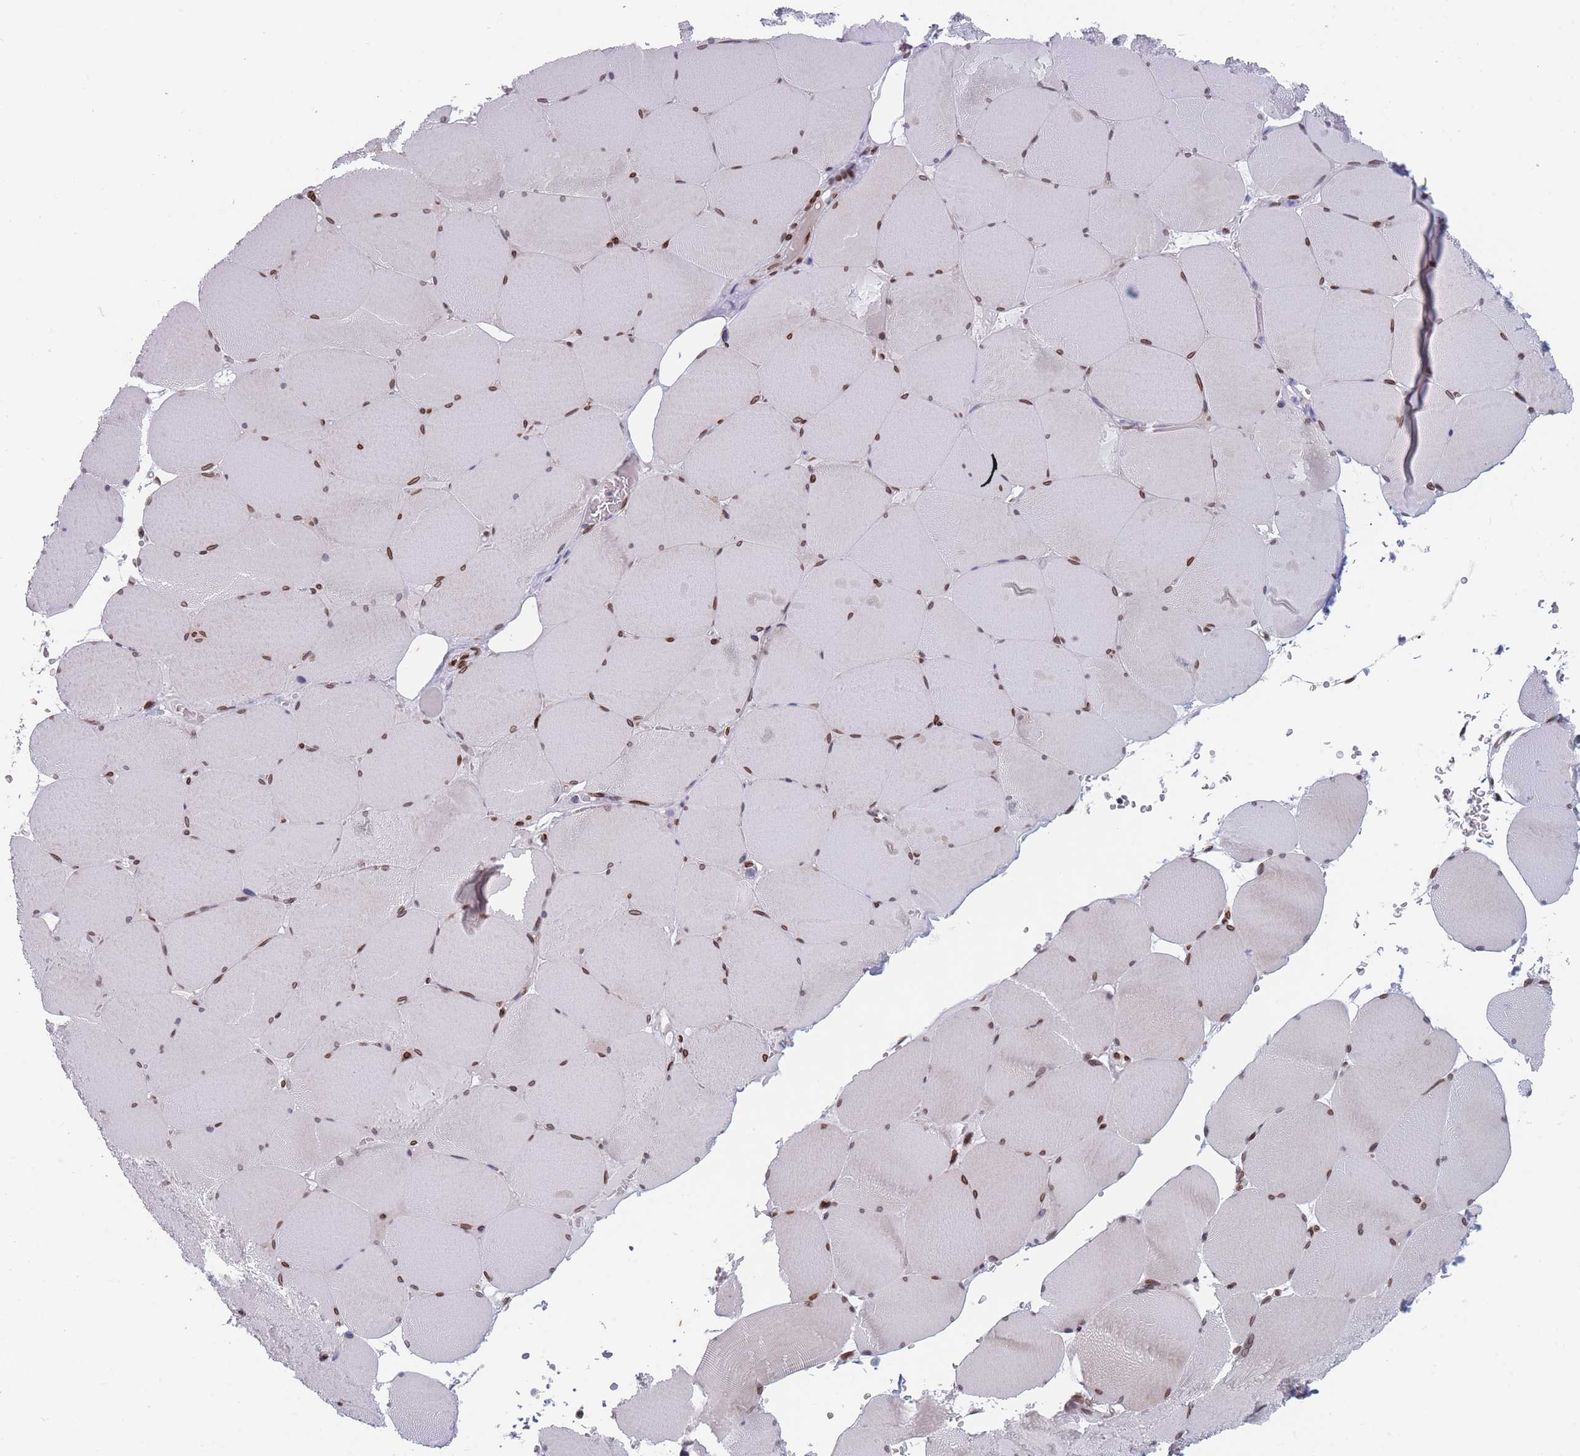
{"staining": {"intensity": "moderate", "quantity": "25%-75%", "location": "cytoplasmic/membranous,nuclear"}, "tissue": "skeletal muscle", "cell_type": "Myocytes", "image_type": "normal", "snomed": [{"axis": "morphology", "description": "Normal tissue, NOS"}, {"axis": "topography", "description": "Skeletal muscle"}, {"axis": "topography", "description": "Head-Neck"}], "caption": "The image displays a brown stain indicating the presence of a protein in the cytoplasmic/membranous,nuclear of myocytes in skeletal muscle.", "gene": "ZBTB1", "patient": {"sex": "male", "age": 66}}